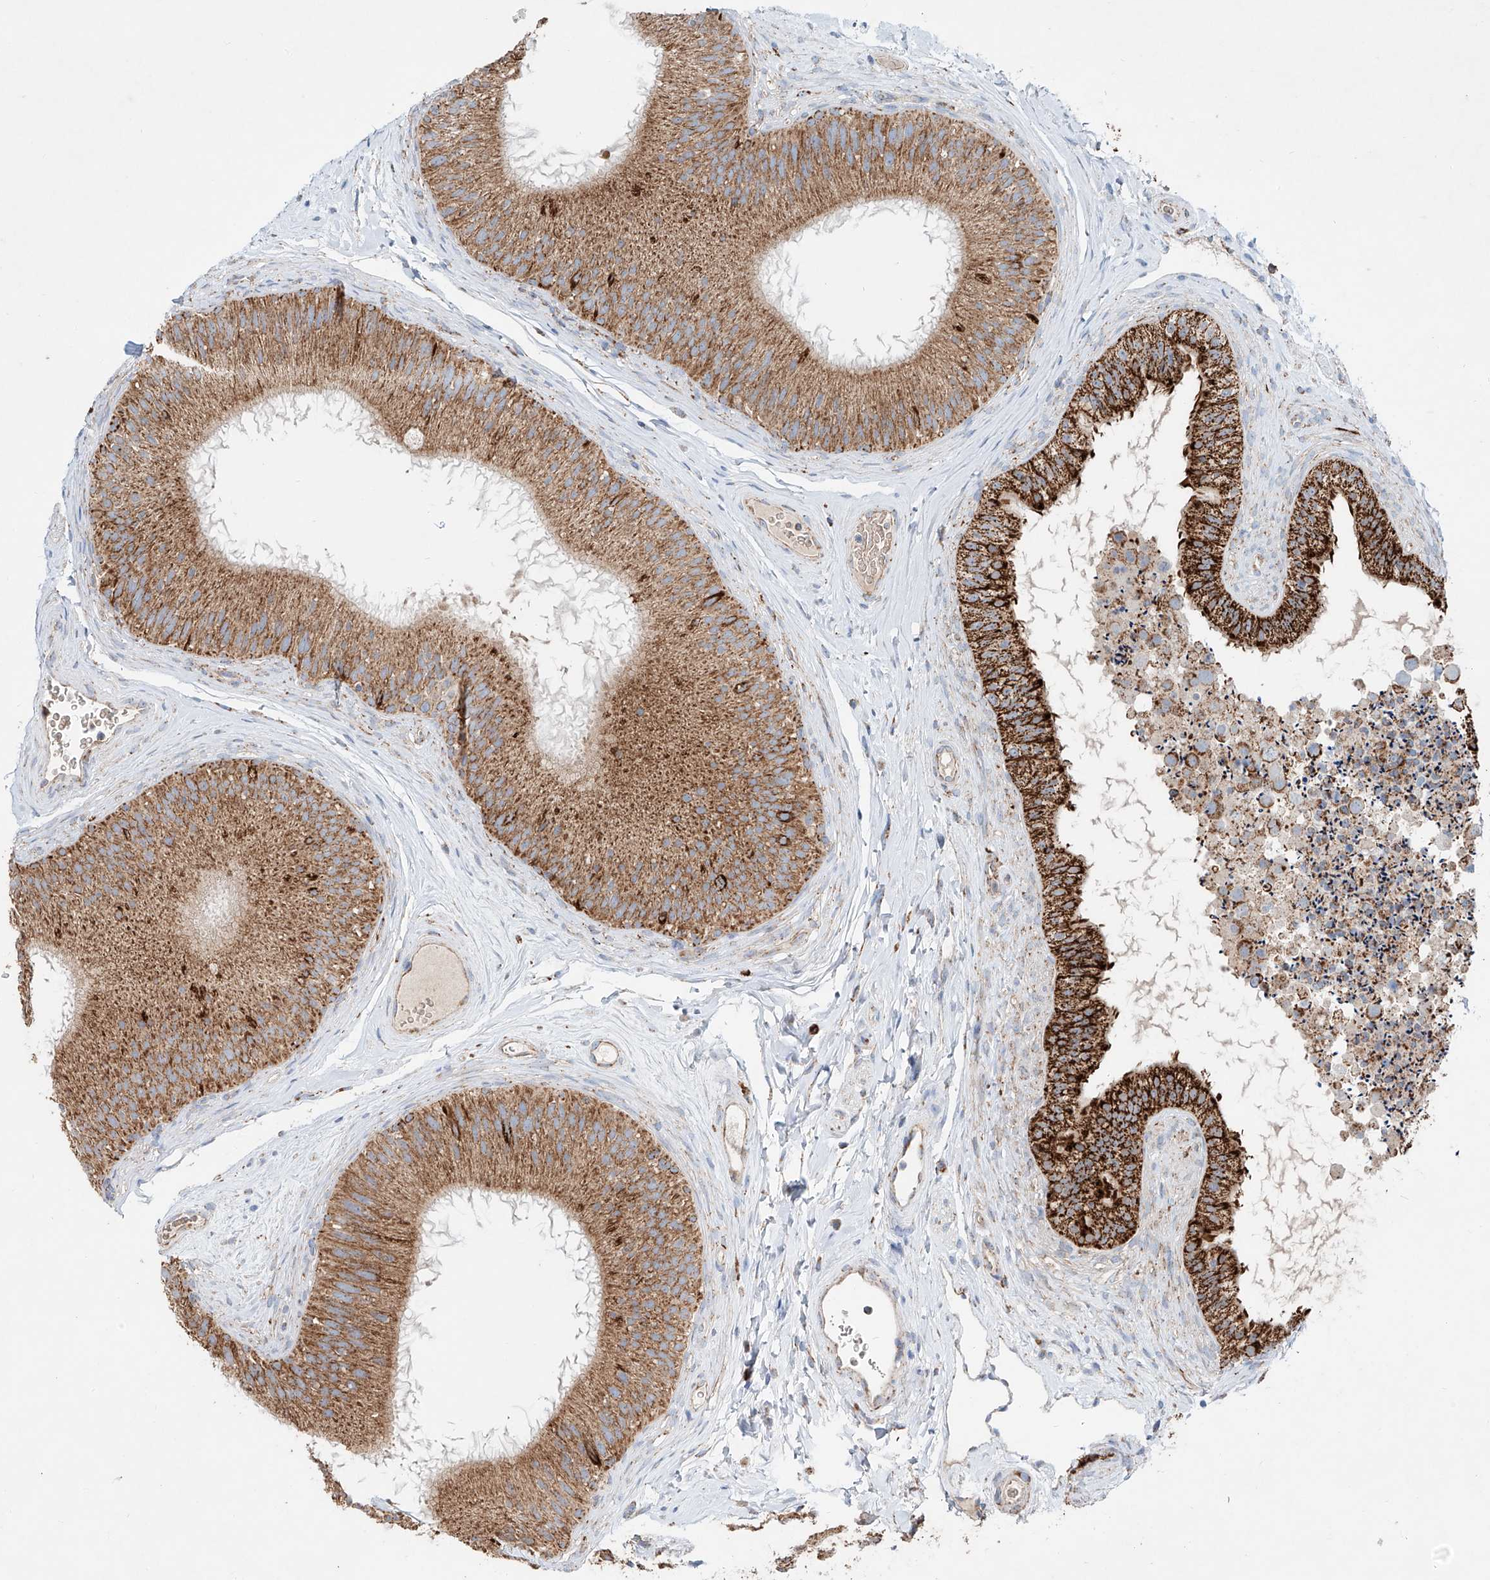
{"staining": {"intensity": "strong", "quantity": ">75%", "location": "cytoplasmic/membranous"}, "tissue": "epididymis", "cell_type": "Glandular cells", "image_type": "normal", "snomed": [{"axis": "morphology", "description": "Normal tissue, NOS"}, {"axis": "topography", "description": "Epididymis"}], "caption": "Protein analysis of benign epididymis shows strong cytoplasmic/membranous staining in about >75% of glandular cells.", "gene": "CARD10", "patient": {"sex": "male", "age": 45}}